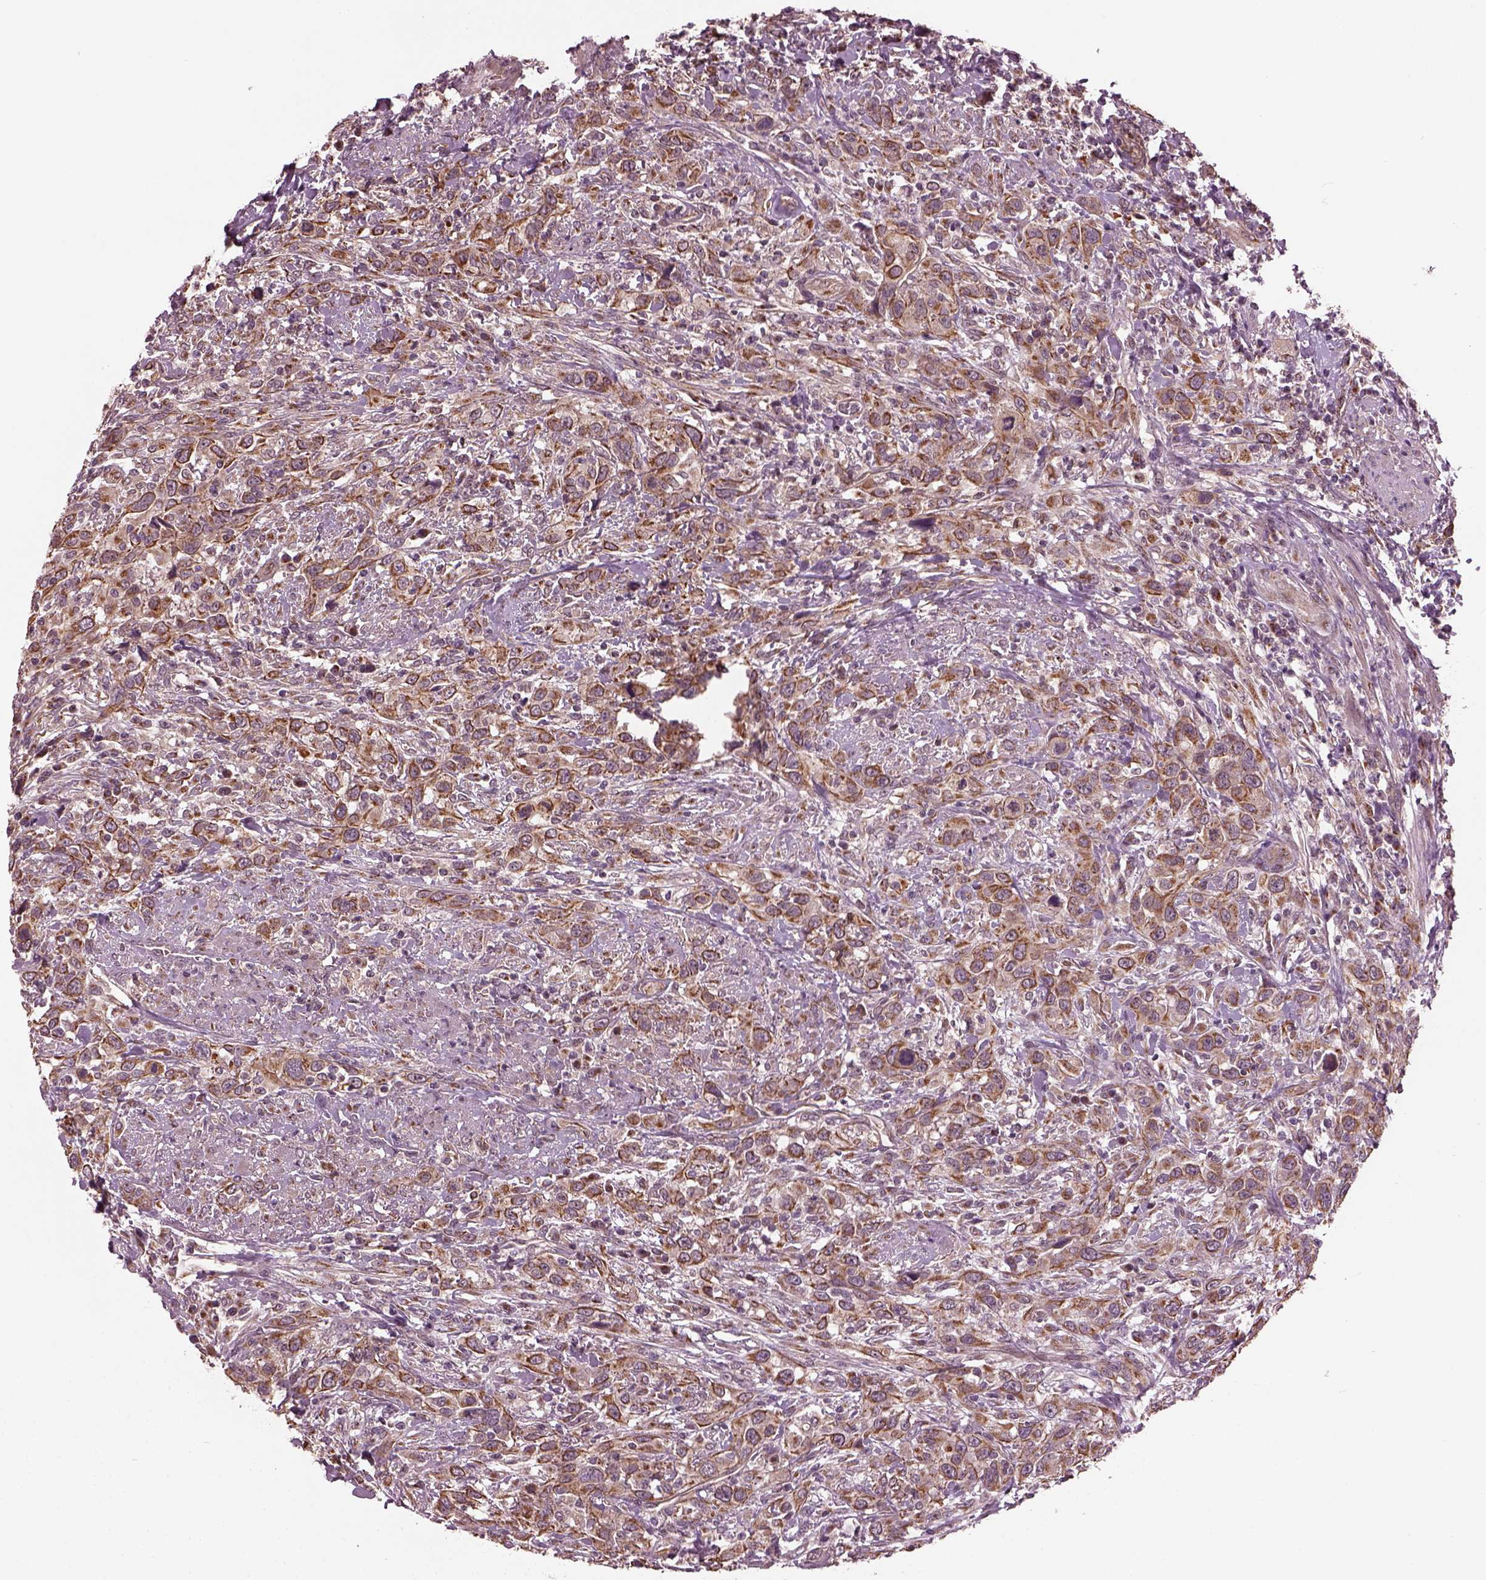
{"staining": {"intensity": "moderate", "quantity": "25%-75%", "location": "cytoplasmic/membranous"}, "tissue": "urothelial cancer", "cell_type": "Tumor cells", "image_type": "cancer", "snomed": [{"axis": "morphology", "description": "Urothelial carcinoma, NOS"}, {"axis": "morphology", "description": "Urothelial carcinoma, High grade"}, {"axis": "topography", "description": "Urinary bladder"}], "caption": "This photomicrograph exhibits immunohistochemistry staining of human urothelial cancer, with medium moderate cytoplasmic/membranous staining in approximately 25%-75% of tumor cells.", "gene": "RUFY3", "patient": {"sex": "female", "age": 64}}